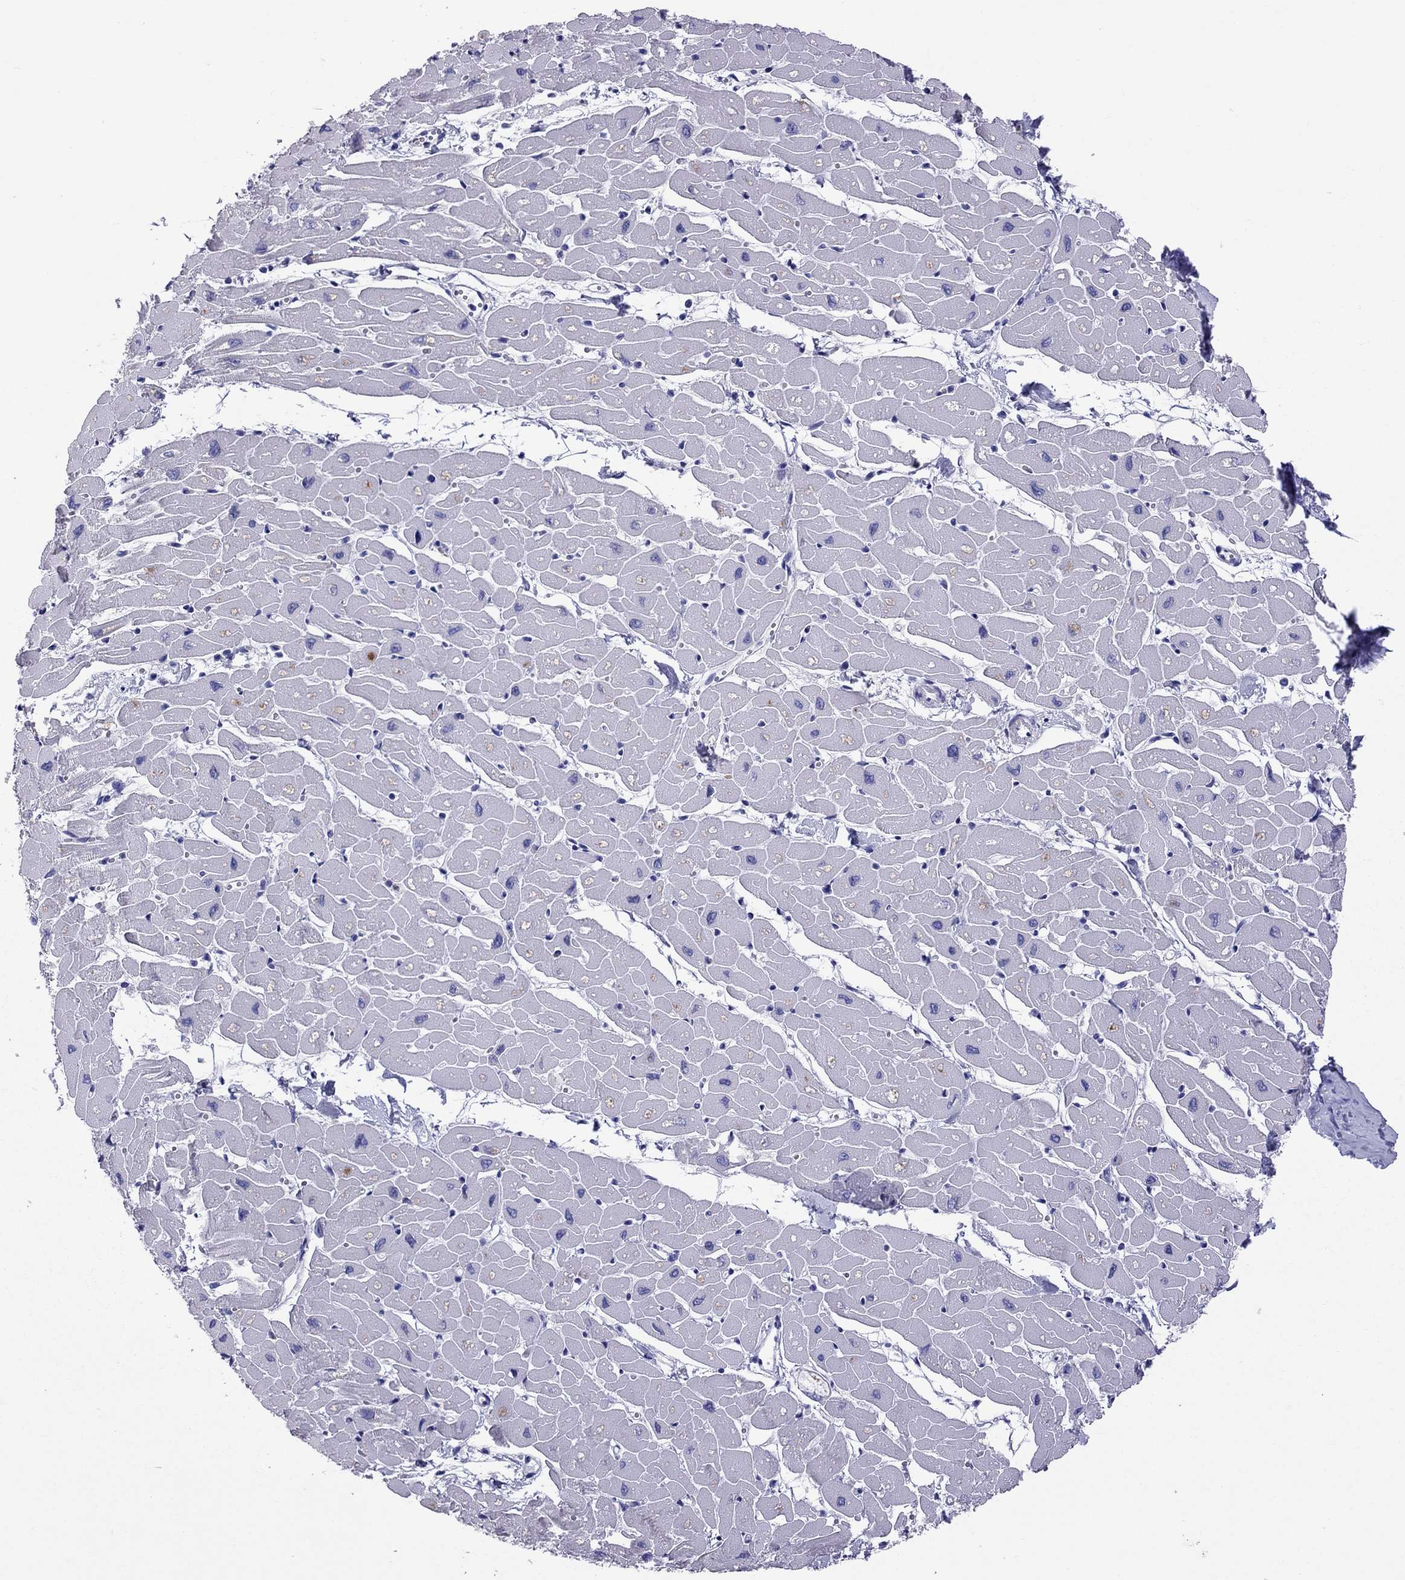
{"staining": {"intensity": "negative", "quantity": "none", "location": "none"}, "tissue": "heart muscle", "cell_type": "Cardiomyocytes", "image_type": "normal", "snomed": [{"axis": "morphology", "description": "Normal tissue, NOS"}, {"axis": "topography", "description": "Heart"}], "caption": "High power microscopy image of an immunohistochemistry micrograph of normal heart muscle, revealing no significant expression in cardiomyocytes. The staining is performed using DAB brown chromogen with nuclei counter-stained in using hematoxylin.", "gene": "TTLL13", "patient": {"sex": "male", "age": 57}}